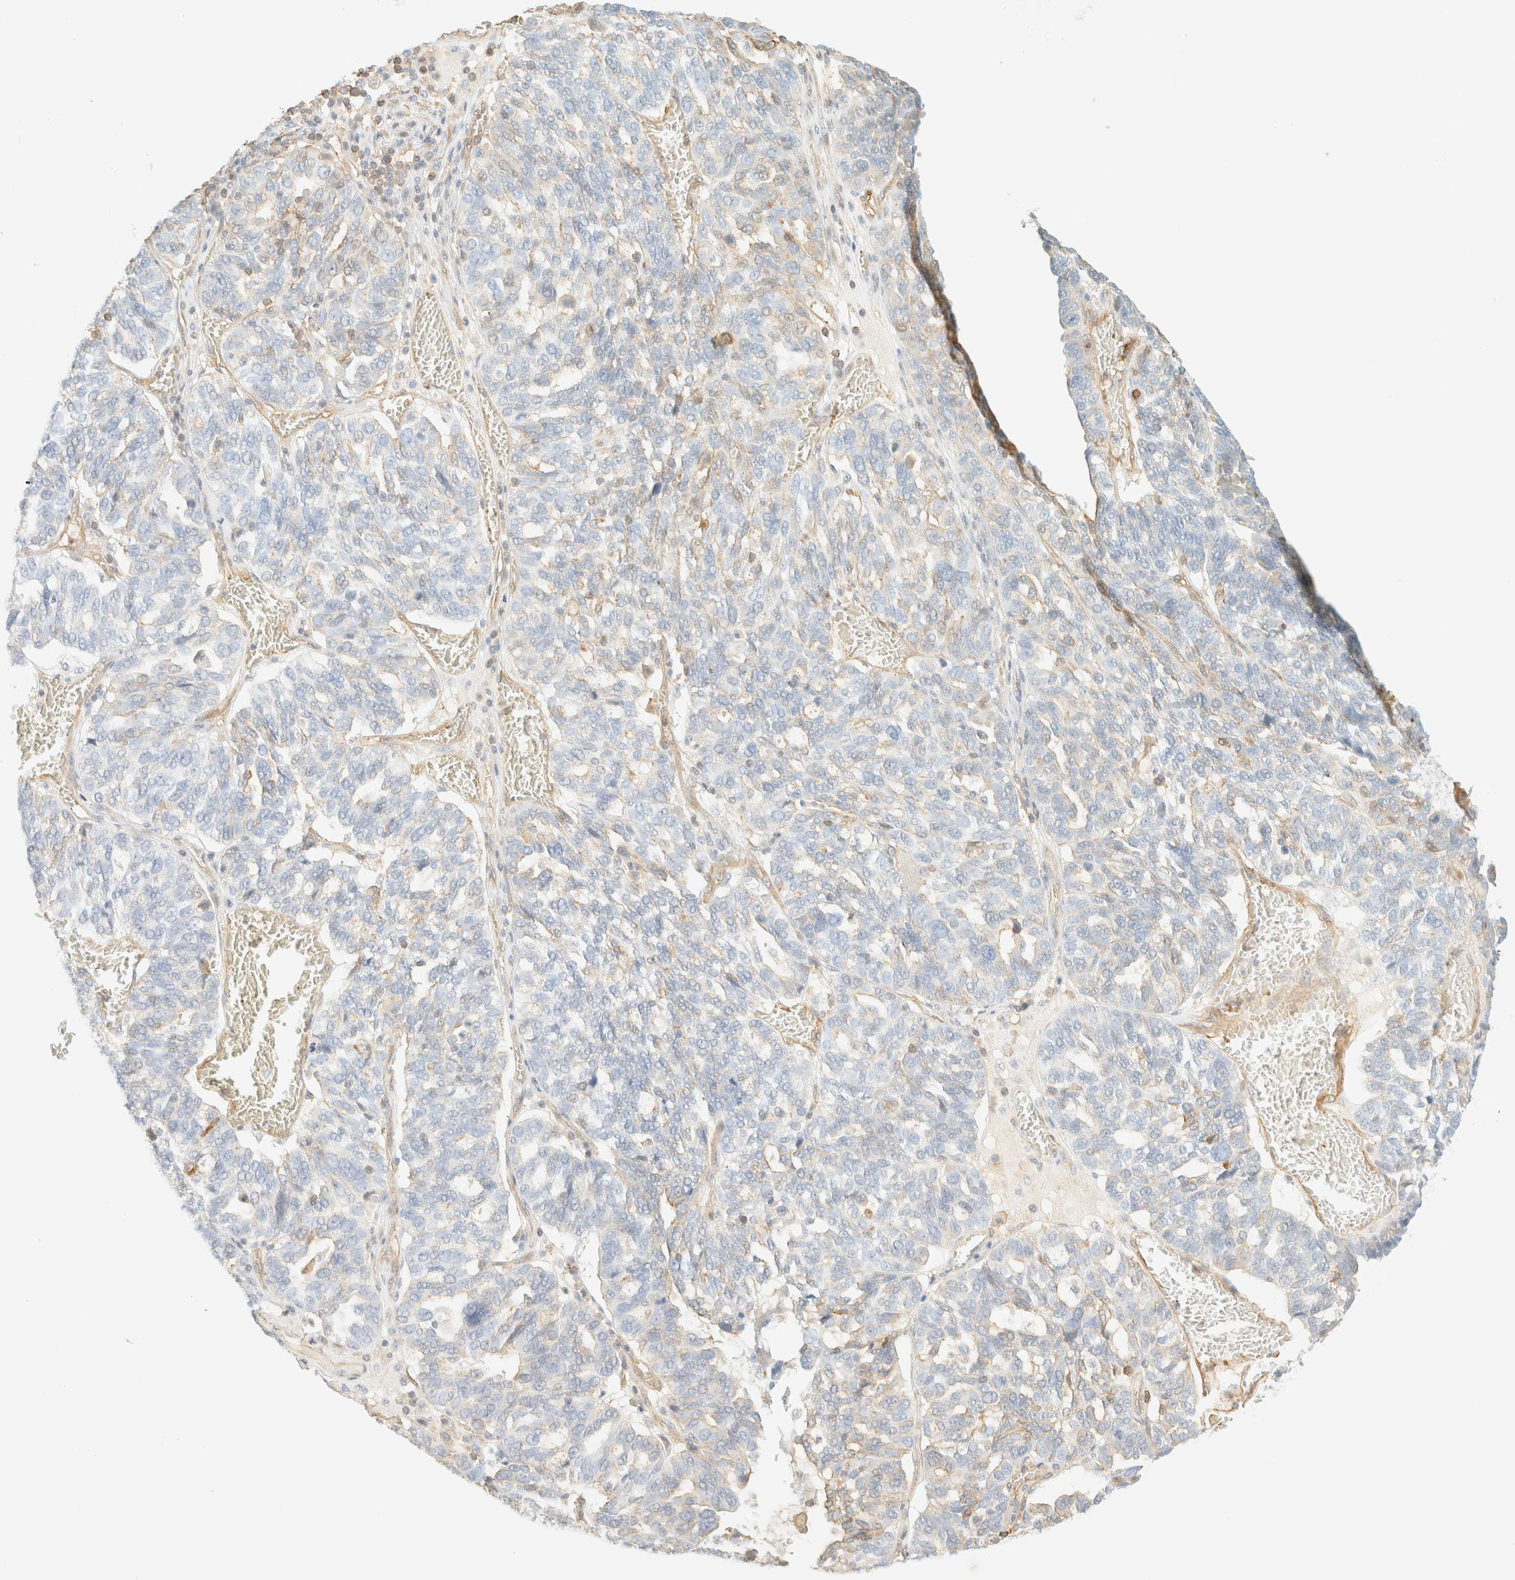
{"staining": {"intensity": "weak", "quantity": "<25%", "location": "cytoplasmic/membranous"}, "tissue": "ovarian cancer", "cell_type": "Tumor cells", "image_type": "cancer", "snomed": [{"axis": "morphology", "description": "Cystadenocarcinoma, serous, NOS"}, {"axis": "topography", "description": "Ovary"}], "caption": "This is a histopathology image of immunohistochemistry staining of serous cystadenocarcinoma (ovarian), which shows no positivity in tumor cells.", "gene": "OTOP2", "patient": {"sex": "female", "age": 59}}